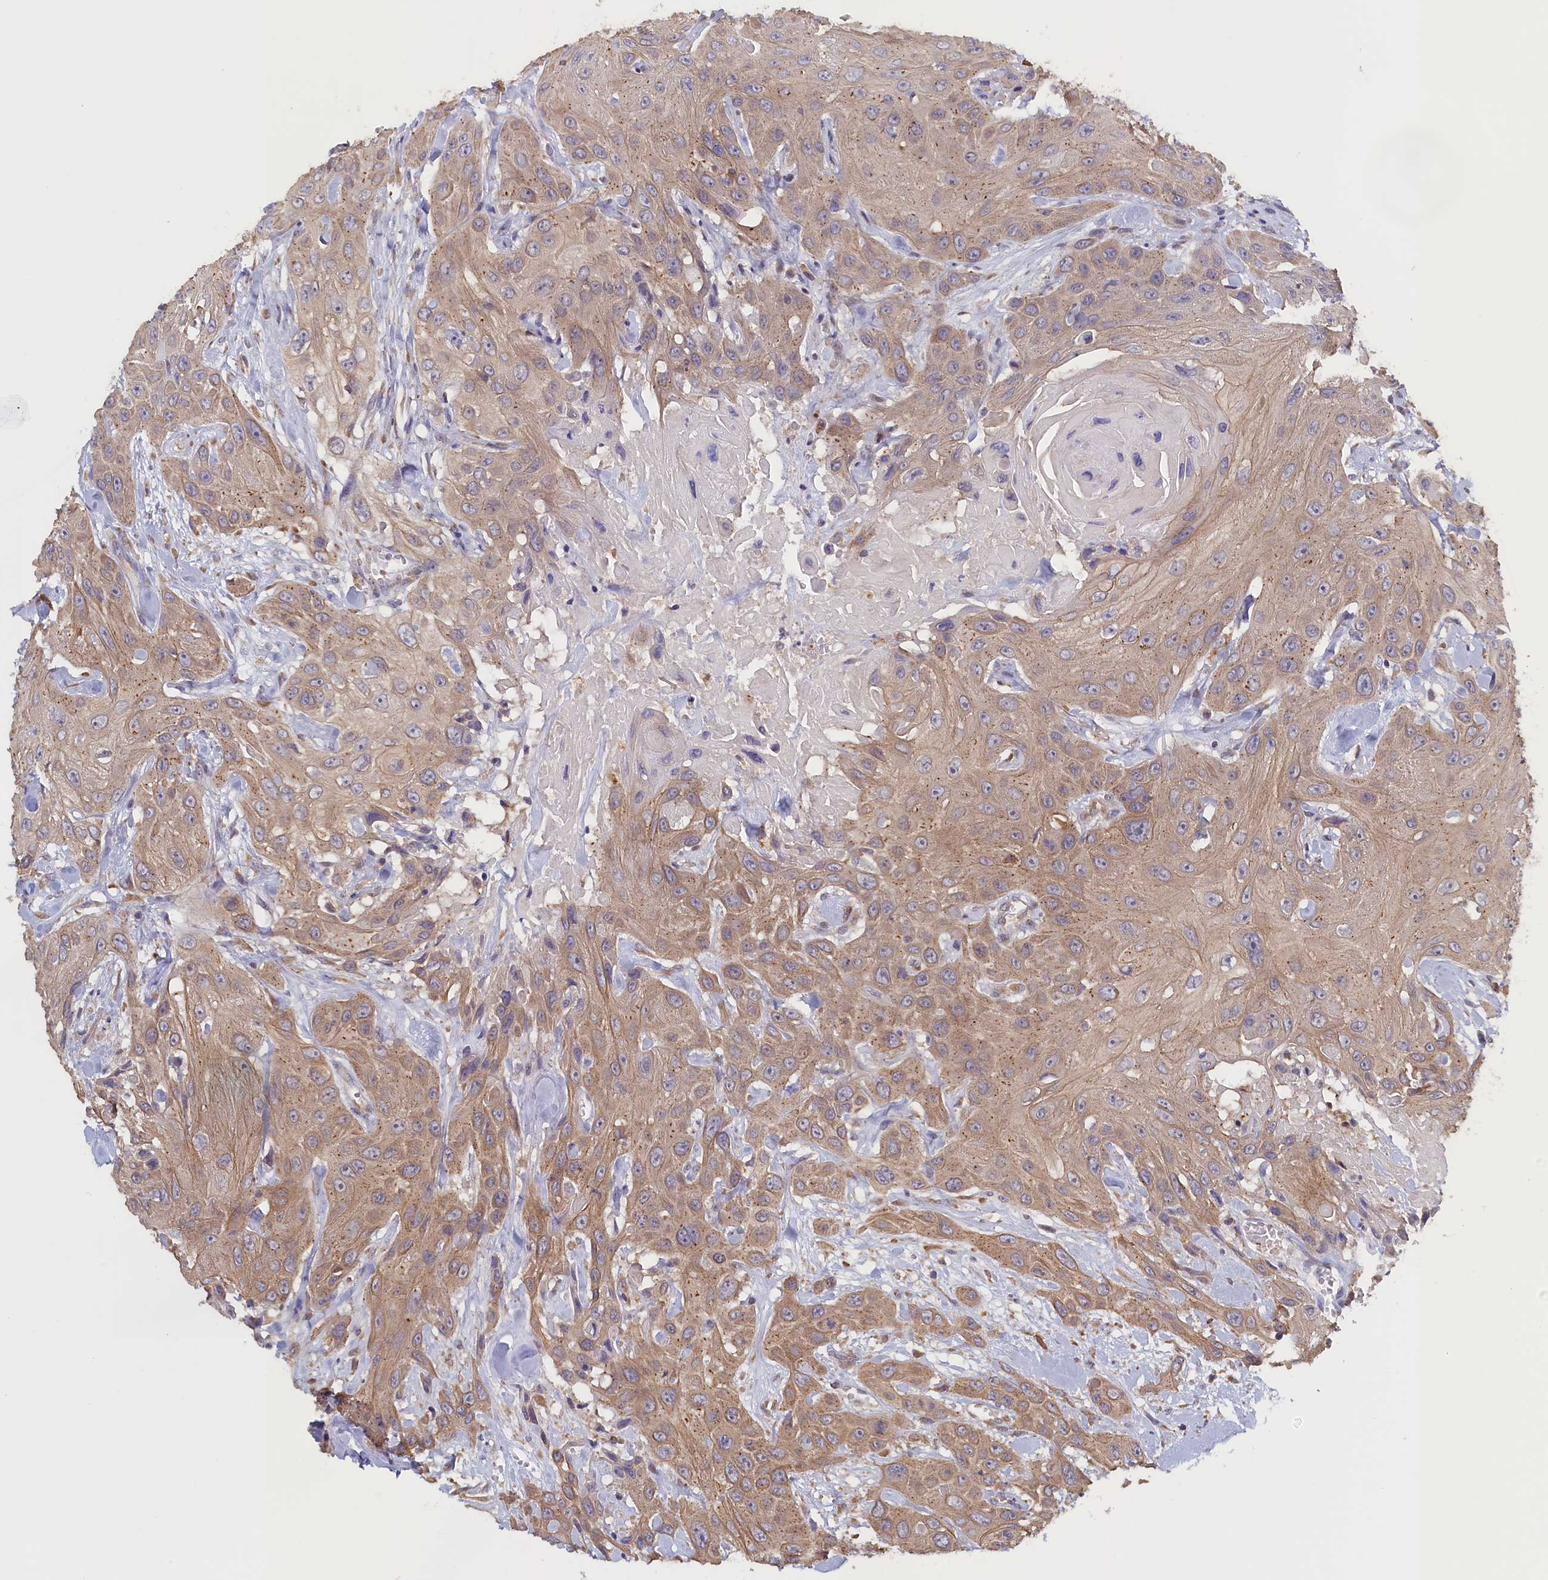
{"staining": {"intensity": "weak", "quantity": ">75%", "location": "cytoplasmic/membranous"}, "tissue": "head and neck cancer", "cell_type": "Tumor cells", "image_type": "cancer", "snomed": [{"axis": "morphology", "description": "Squamous cell carcinoma, NOS"}, {"axis": "topography", "description": "Head-Neck"}], "caption": "Squamous cell carcinoma (head and neck) stained with a protein marker shows weak staining in tumor cells.", "gene": "COL19A1", "patient": {"sex": "male", "age": 81}}